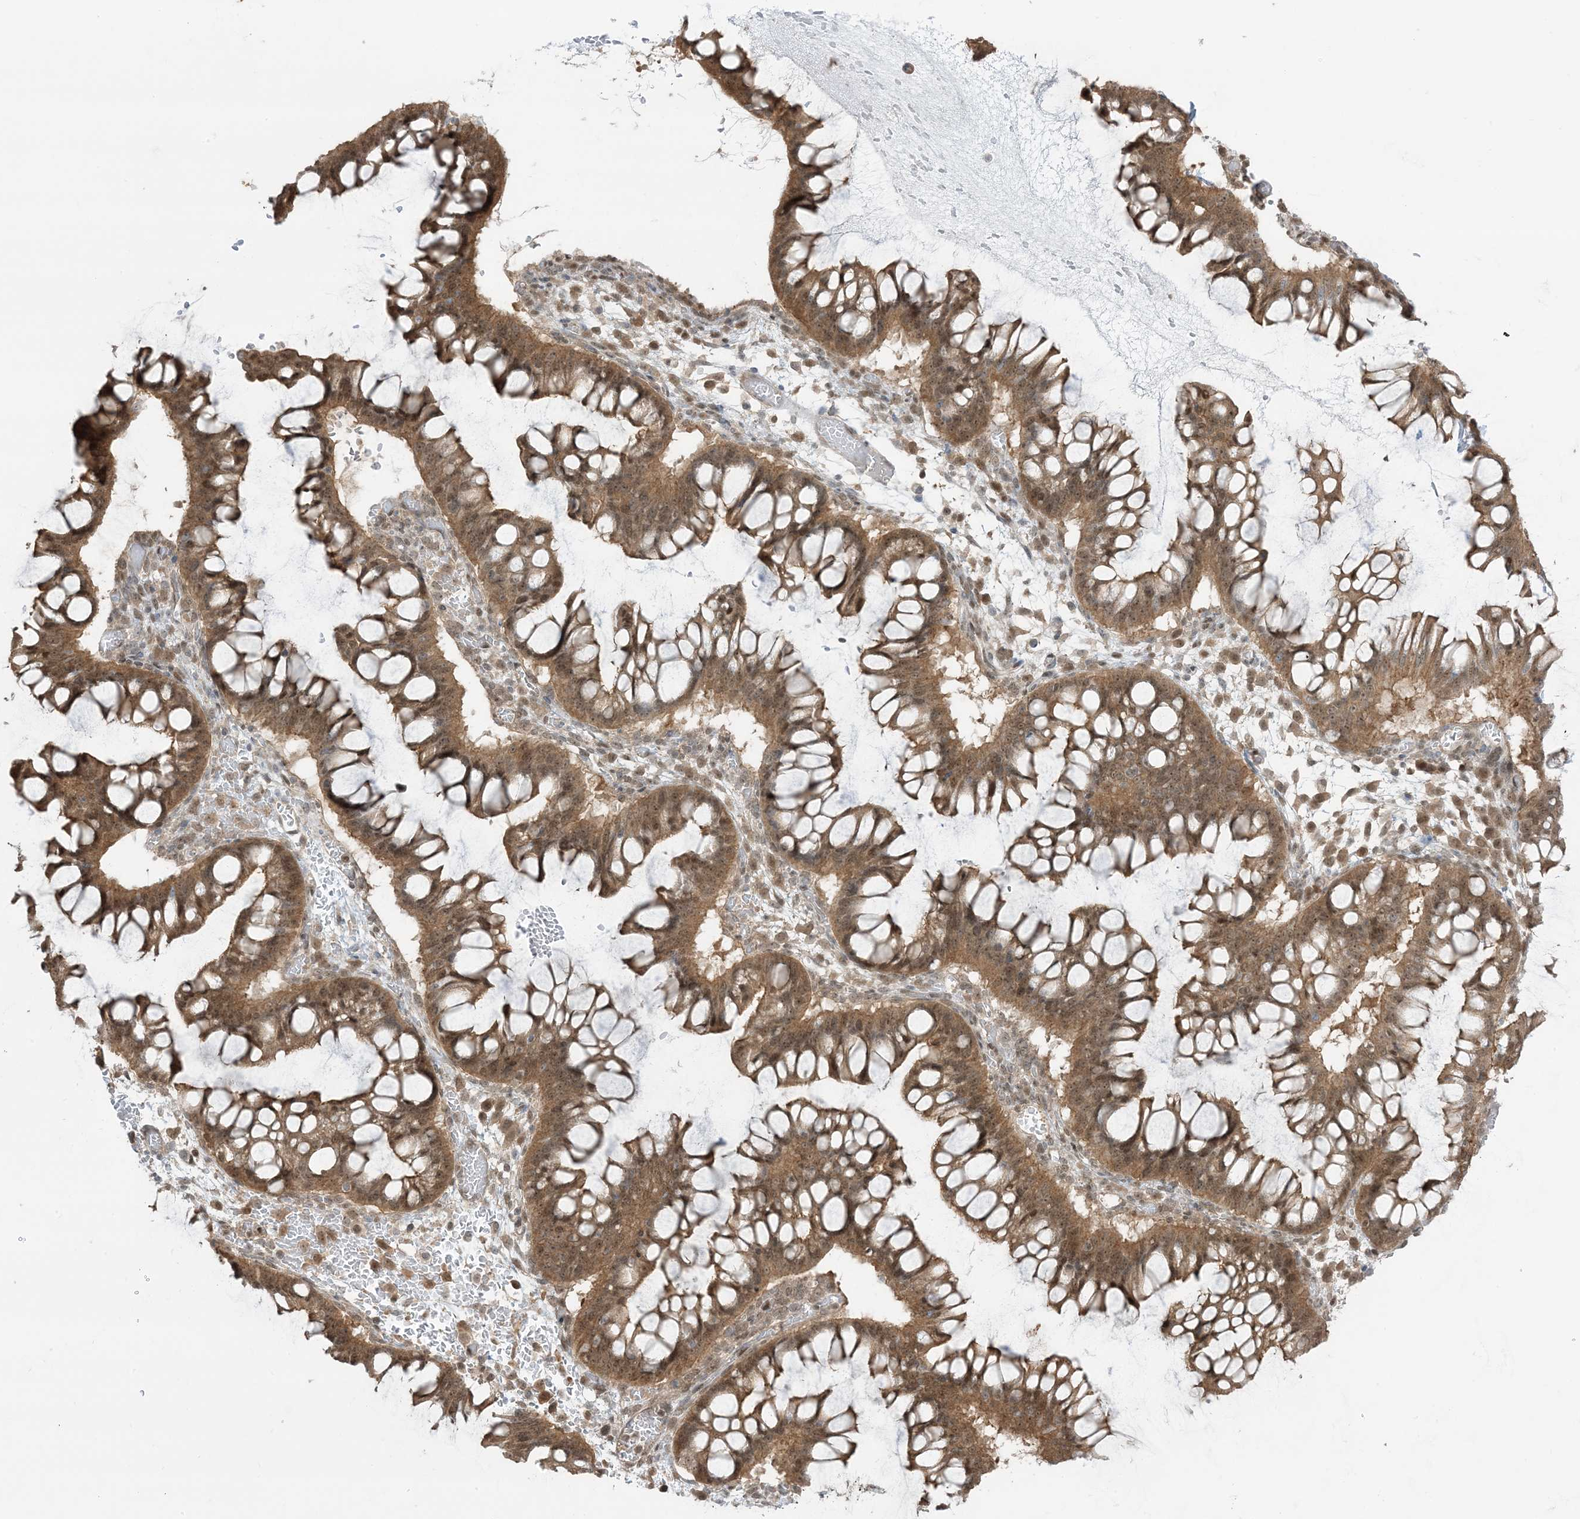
{"staining": {"intensity": "moderate", "quantity": ">75%", "location": "cytoplasmic/membranous,nuclear"}, "tissue": "ovarian cancer", "cell_type": "Tumor cells", "image_type": "cancer", "snomed": [{"axis": "morphology", "description": "Cystadenocarcinoma, mucinous, NOS"}, {"axis": "topography", "description": "Ovary"}], "caption": "IHC (DAB) staining of ovarian mucinous cystadenocarcinoma demonstrates moderate cytoplasmic/membranous and nuclear protein expression in about >75% of tumor cells.", "gene": "PPP1R7", "patient": {"sex": "female", "age": 73}}